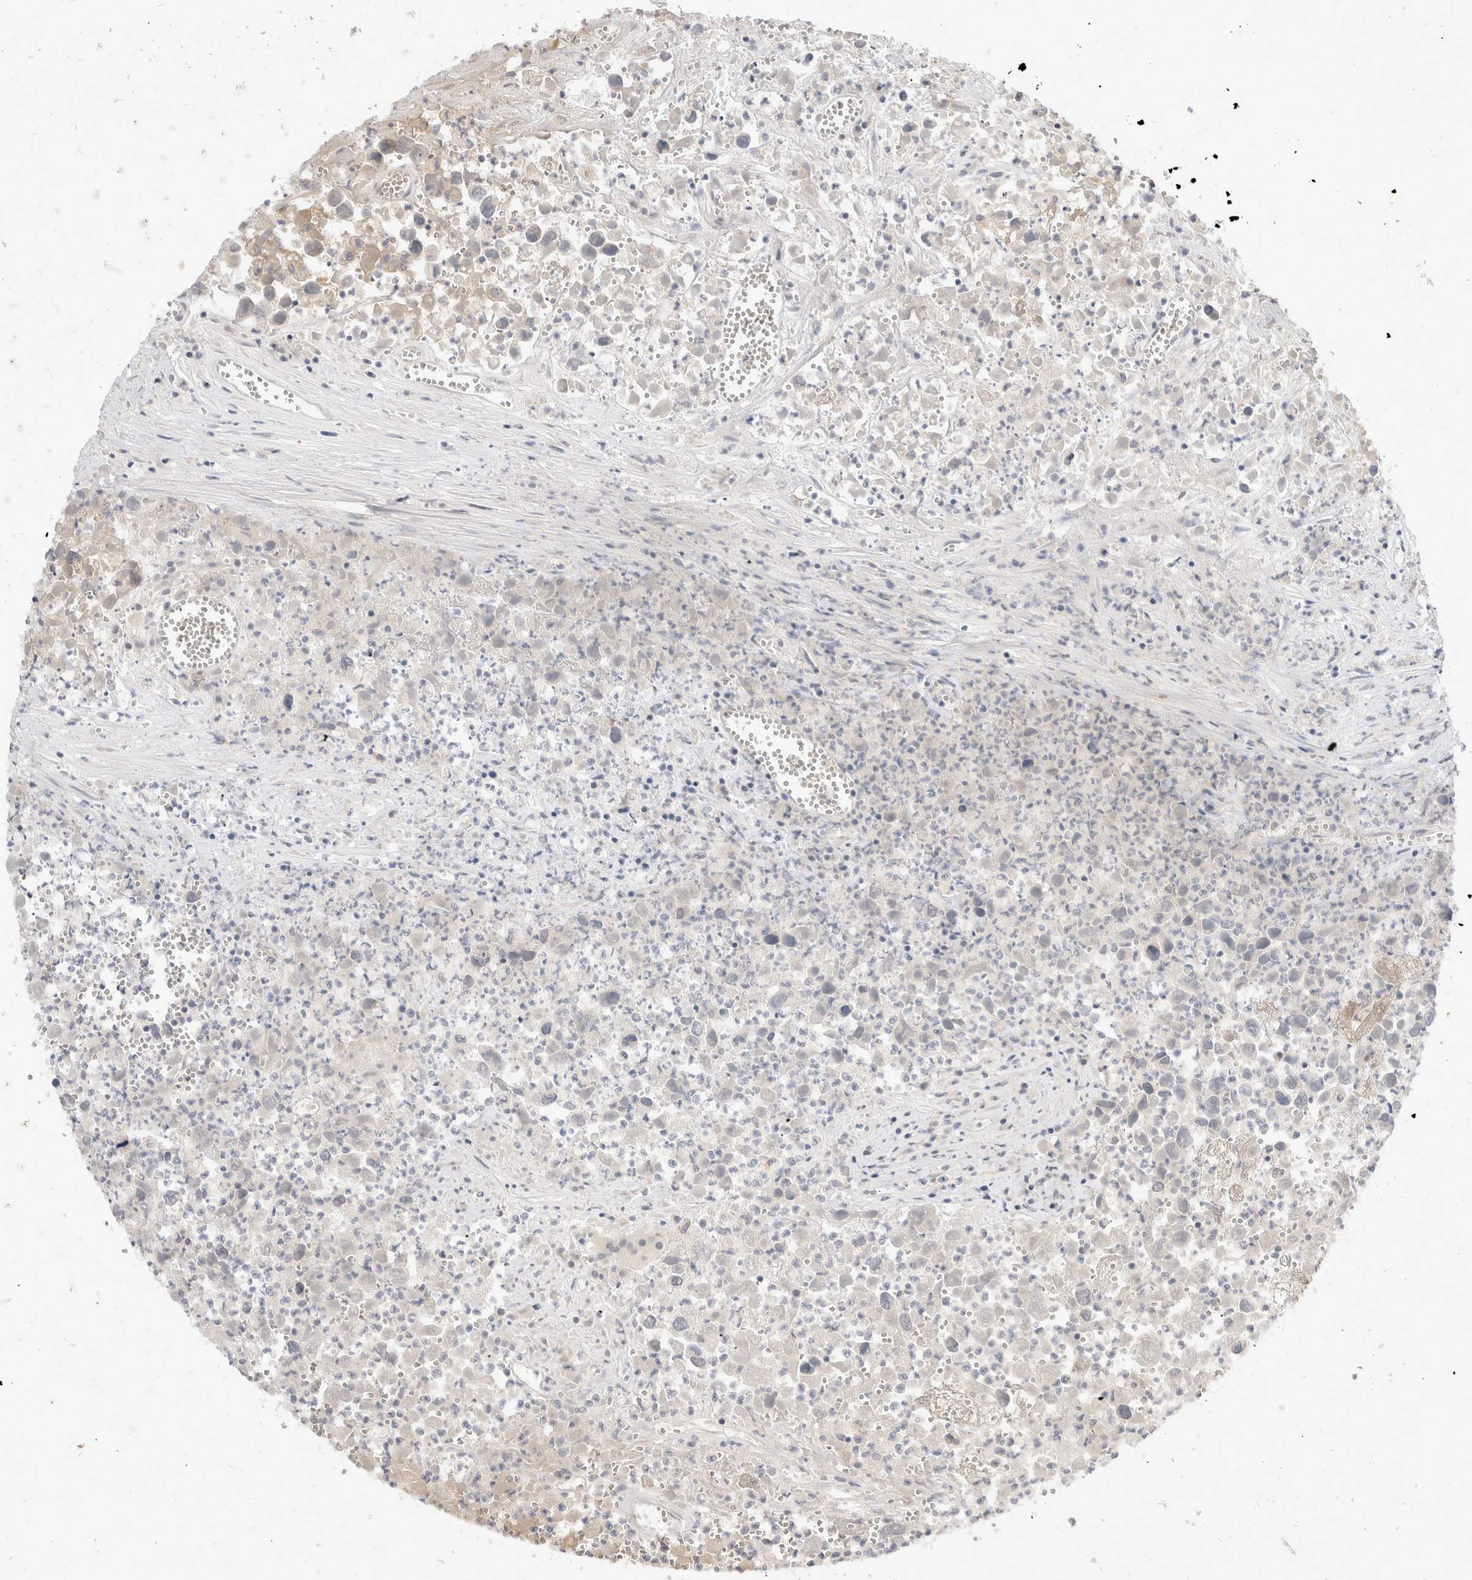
{"staining": {"intensity": "negative", "quantity": "none", "location": "none"}, "tissue": "testis cancer", "cell_type": "Tumor cells", "image_type": "cancer", "snomed": [{"axis": "morphology", "description": "Seminoma, NOS"}, {"axis": "morphology", "description": "Carcinoma, Embryonal, NOS"}, {"axis": "topography", "description": "Testis"}], "caption": "Immunohistochemistry (IHC) photomicrograph of testis seminoma stained for a protein (brown), which displays no staining in tumor cells.", "gene": "TOM1L2", "patient": {"sex": "male", "age": 43}}